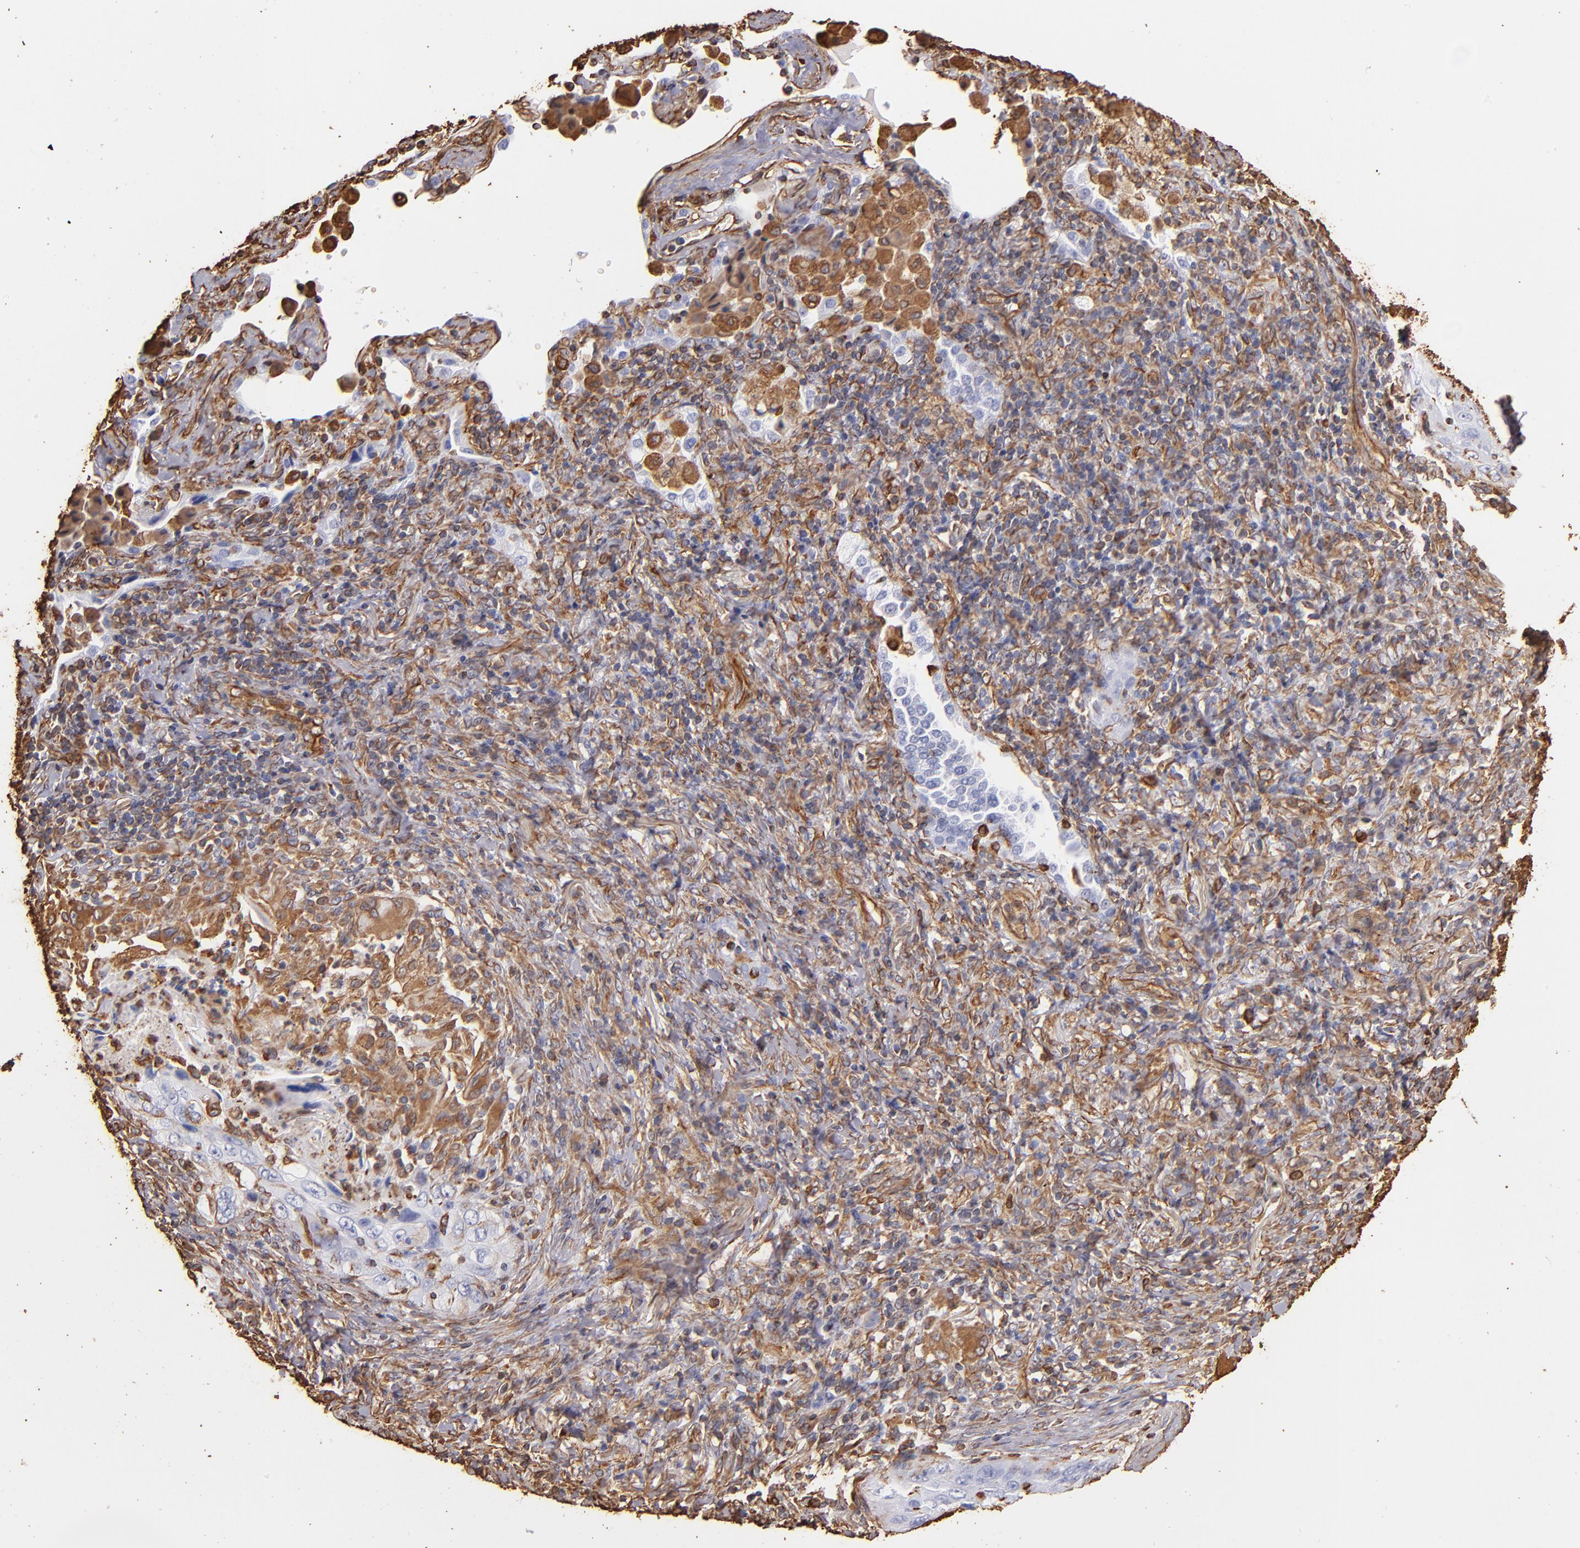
{"staining": {"intensity": "negative", "quantity": "none", "location": "none"}, "tissue": "lung cancer", "cell_type": "Tumor cells", "image_type": "cancer", "snomed": [{"axis": "morphology", "description": "Squamous cell carcinoma, NOS"}, {"axis": "topography", "description": "Lung"}], "caption": "IHC of lung cancer (squamous cell carcinoma) displays no positivity in tumor cells.", "gene": "VIM", "patient": {"sex": "female", "age": 67}}